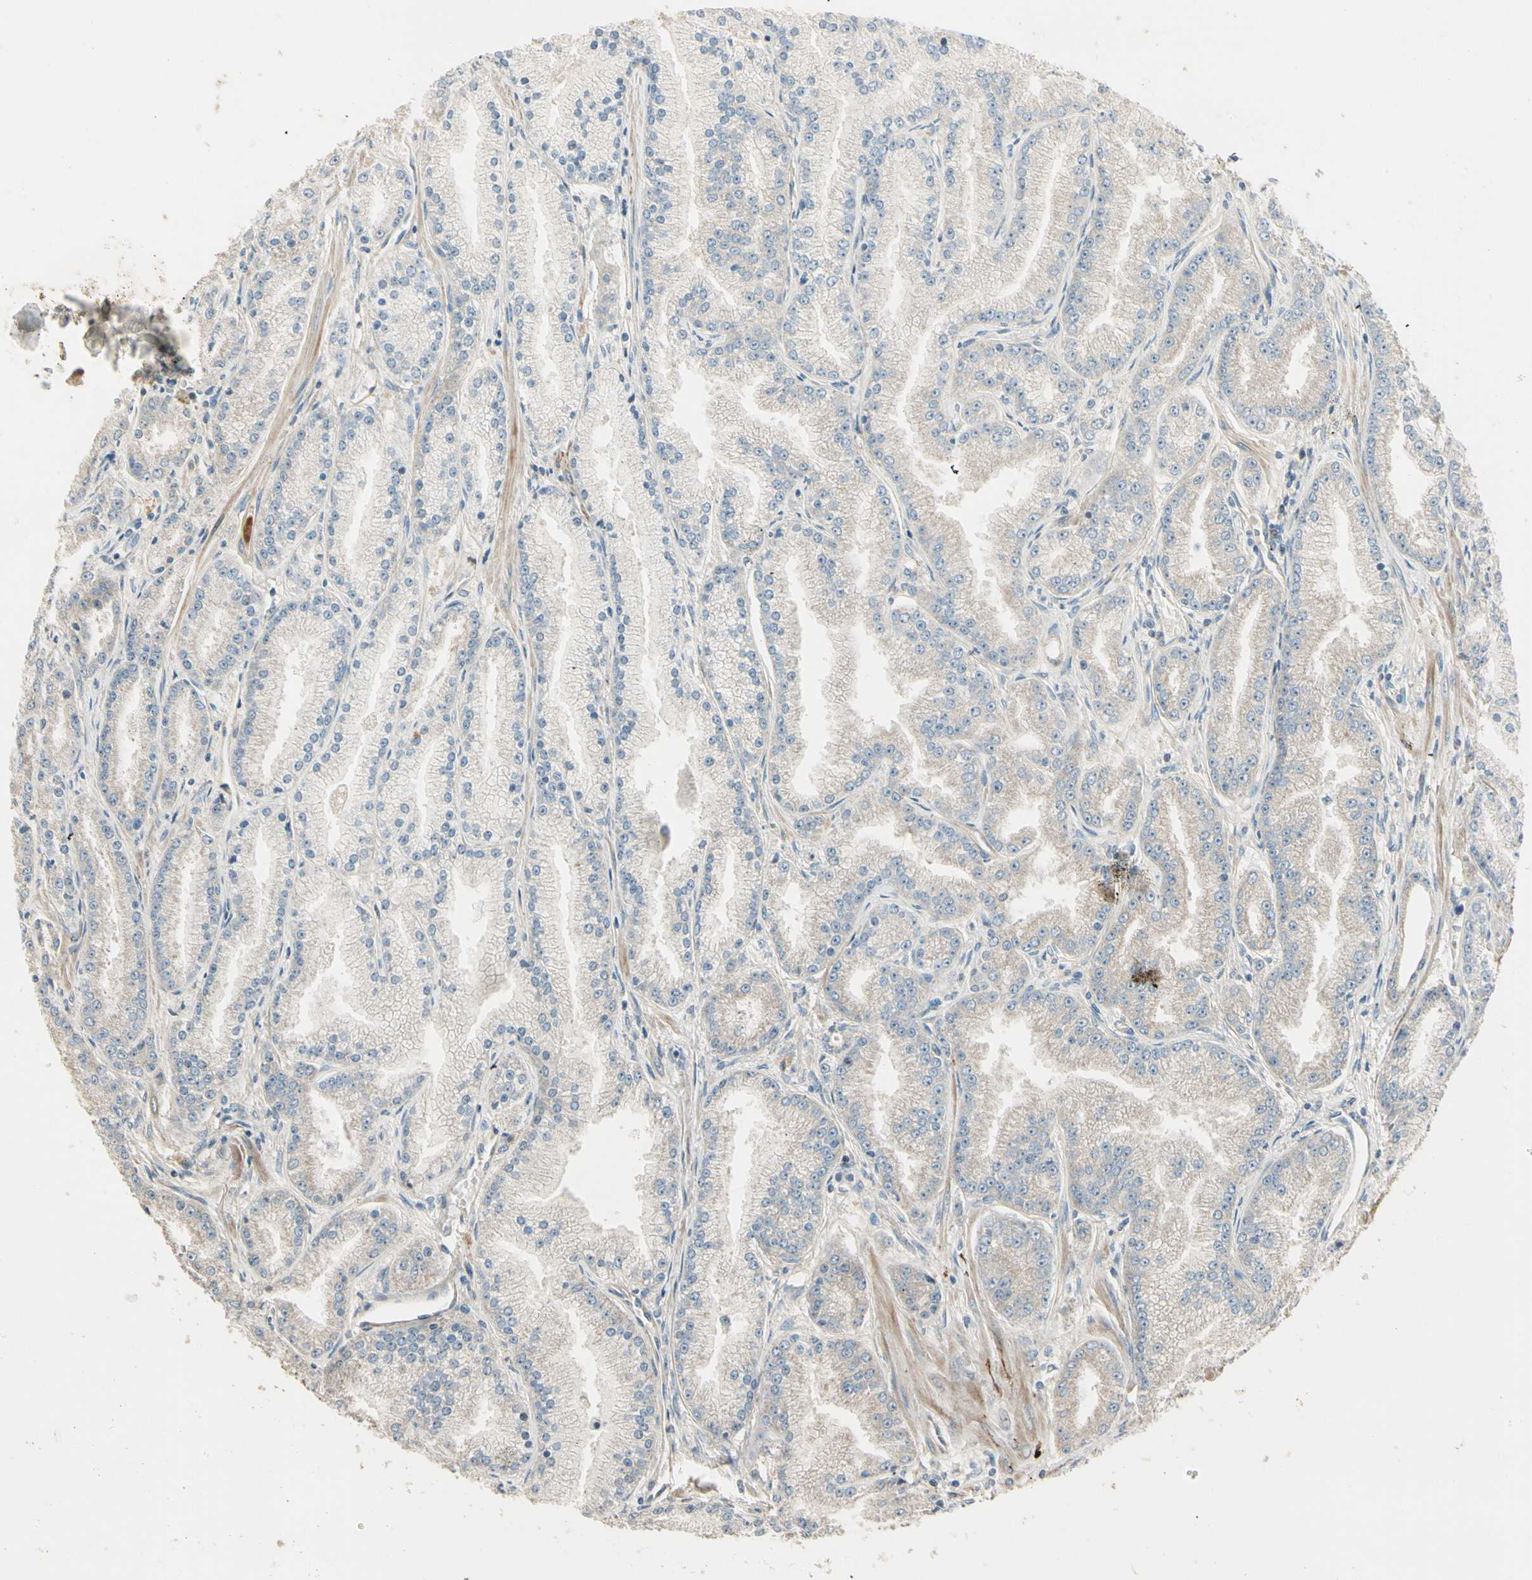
{"staining": {"intensity": "weak", "quantity": "<25%", "location": "cytoplasmic/membranous"}, "tissue": "prostate cancer", "cell_type": "Tumor cells", "image_type": "cancer", "snomed": [{"axis": "morphology", "description": "Adenocarcinoma, High grade"}, {"axis": "topography", "description": "Prostate"}], "caption": "DAB (3,3'-diaminobenzidine) immunohistochemical staining of human prostate cancer displays no significant expression in tumor cells.", "gene": "TNFRSF21", "patient": {"sex": "male", "age": 61}}